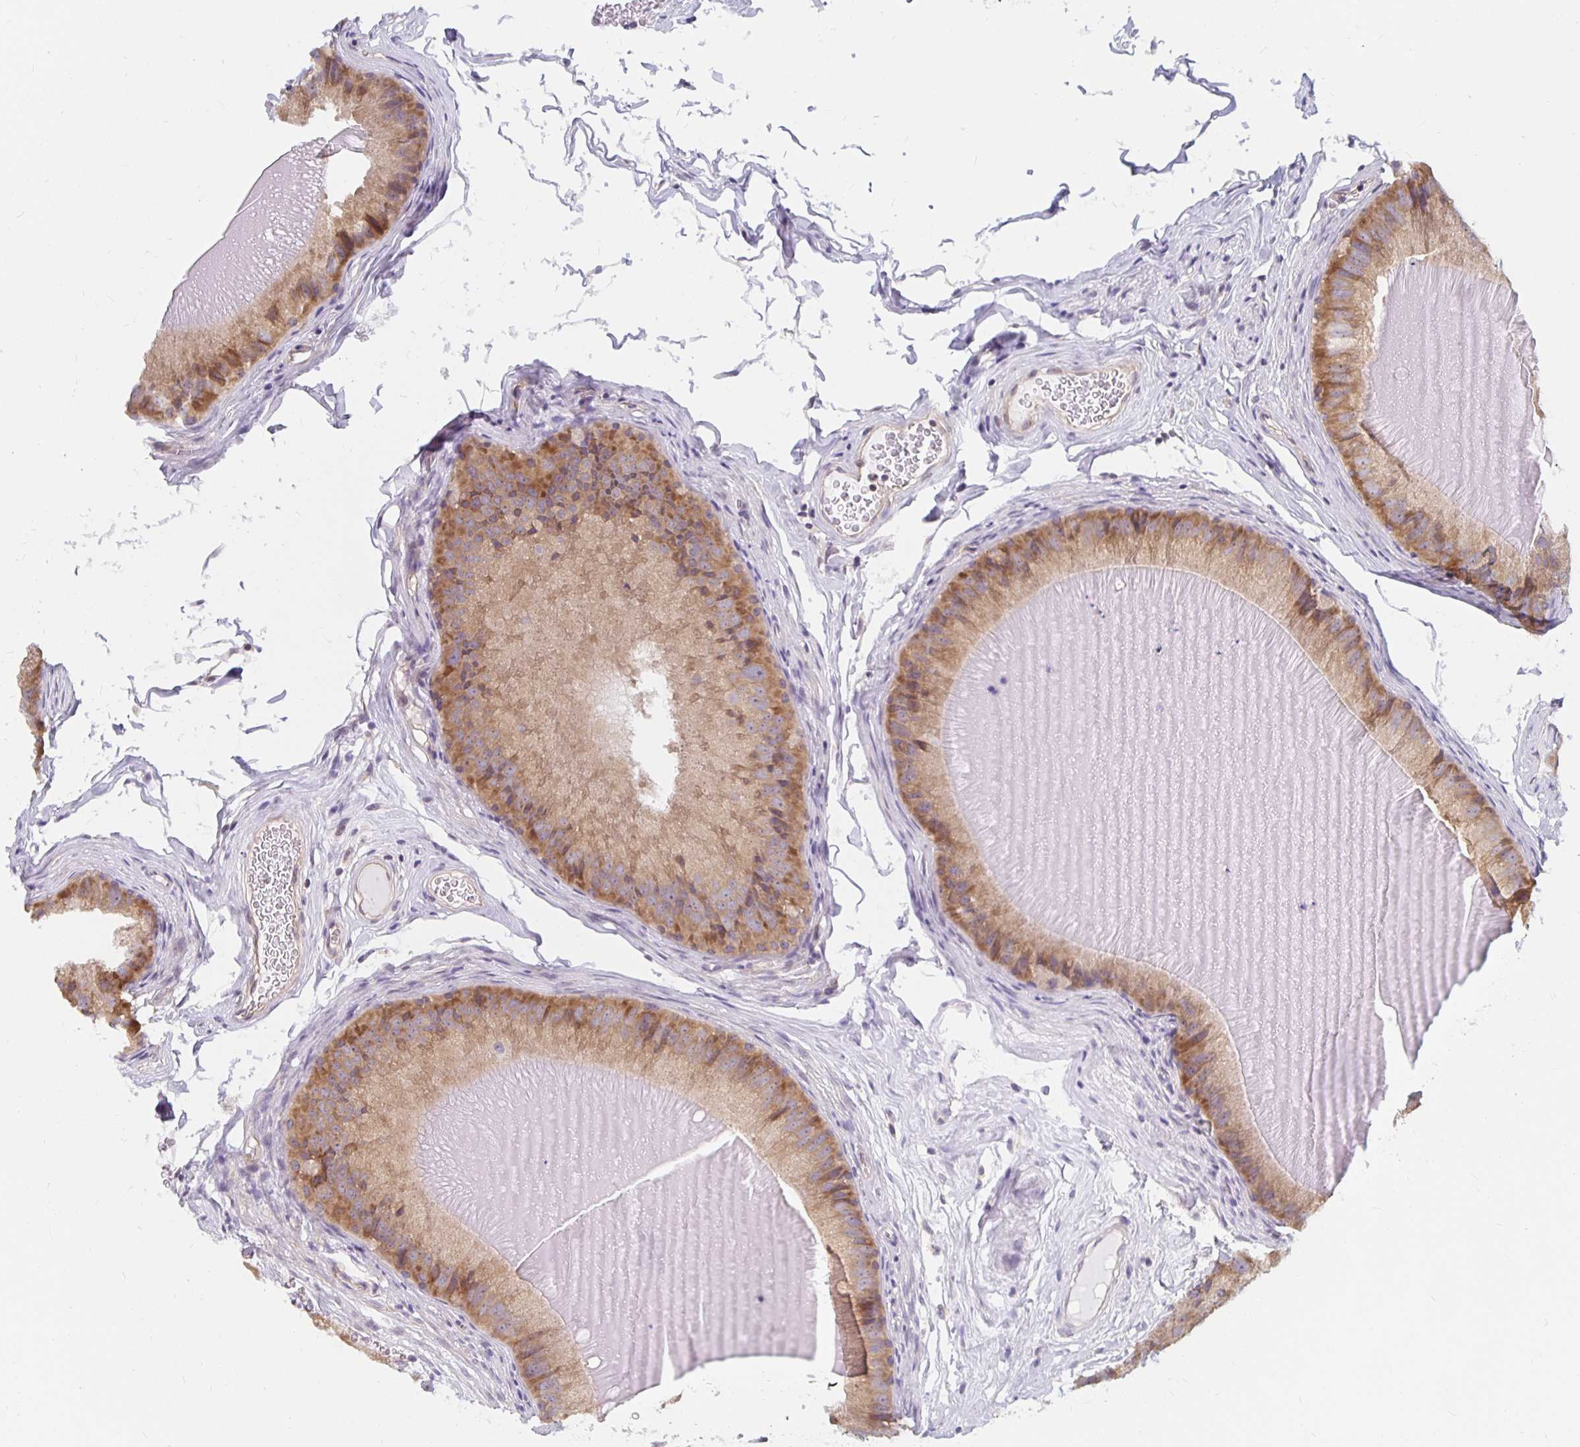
{"staining": {"intensity": "moderate", "quantity": ">75%", "location": "cytoplasmic/membranous"}, "tissue": "epididymis", "cell_type": "Glandular cells", "image_type": "normal", "snomed": [{"axis": "morphology", "description": "Normal tissue, NOS"}, {"axis": "topography", "description": "Epididymis, spermatic cord, NOS"}], "caption": "Glandular cells exhibit medium levels of moderate cytoplasmic/membranous expression in approximately >75% of cells in benign epididymis.", "gene": "PDAP1", "patient": {"sex": "male", "age": 39}}